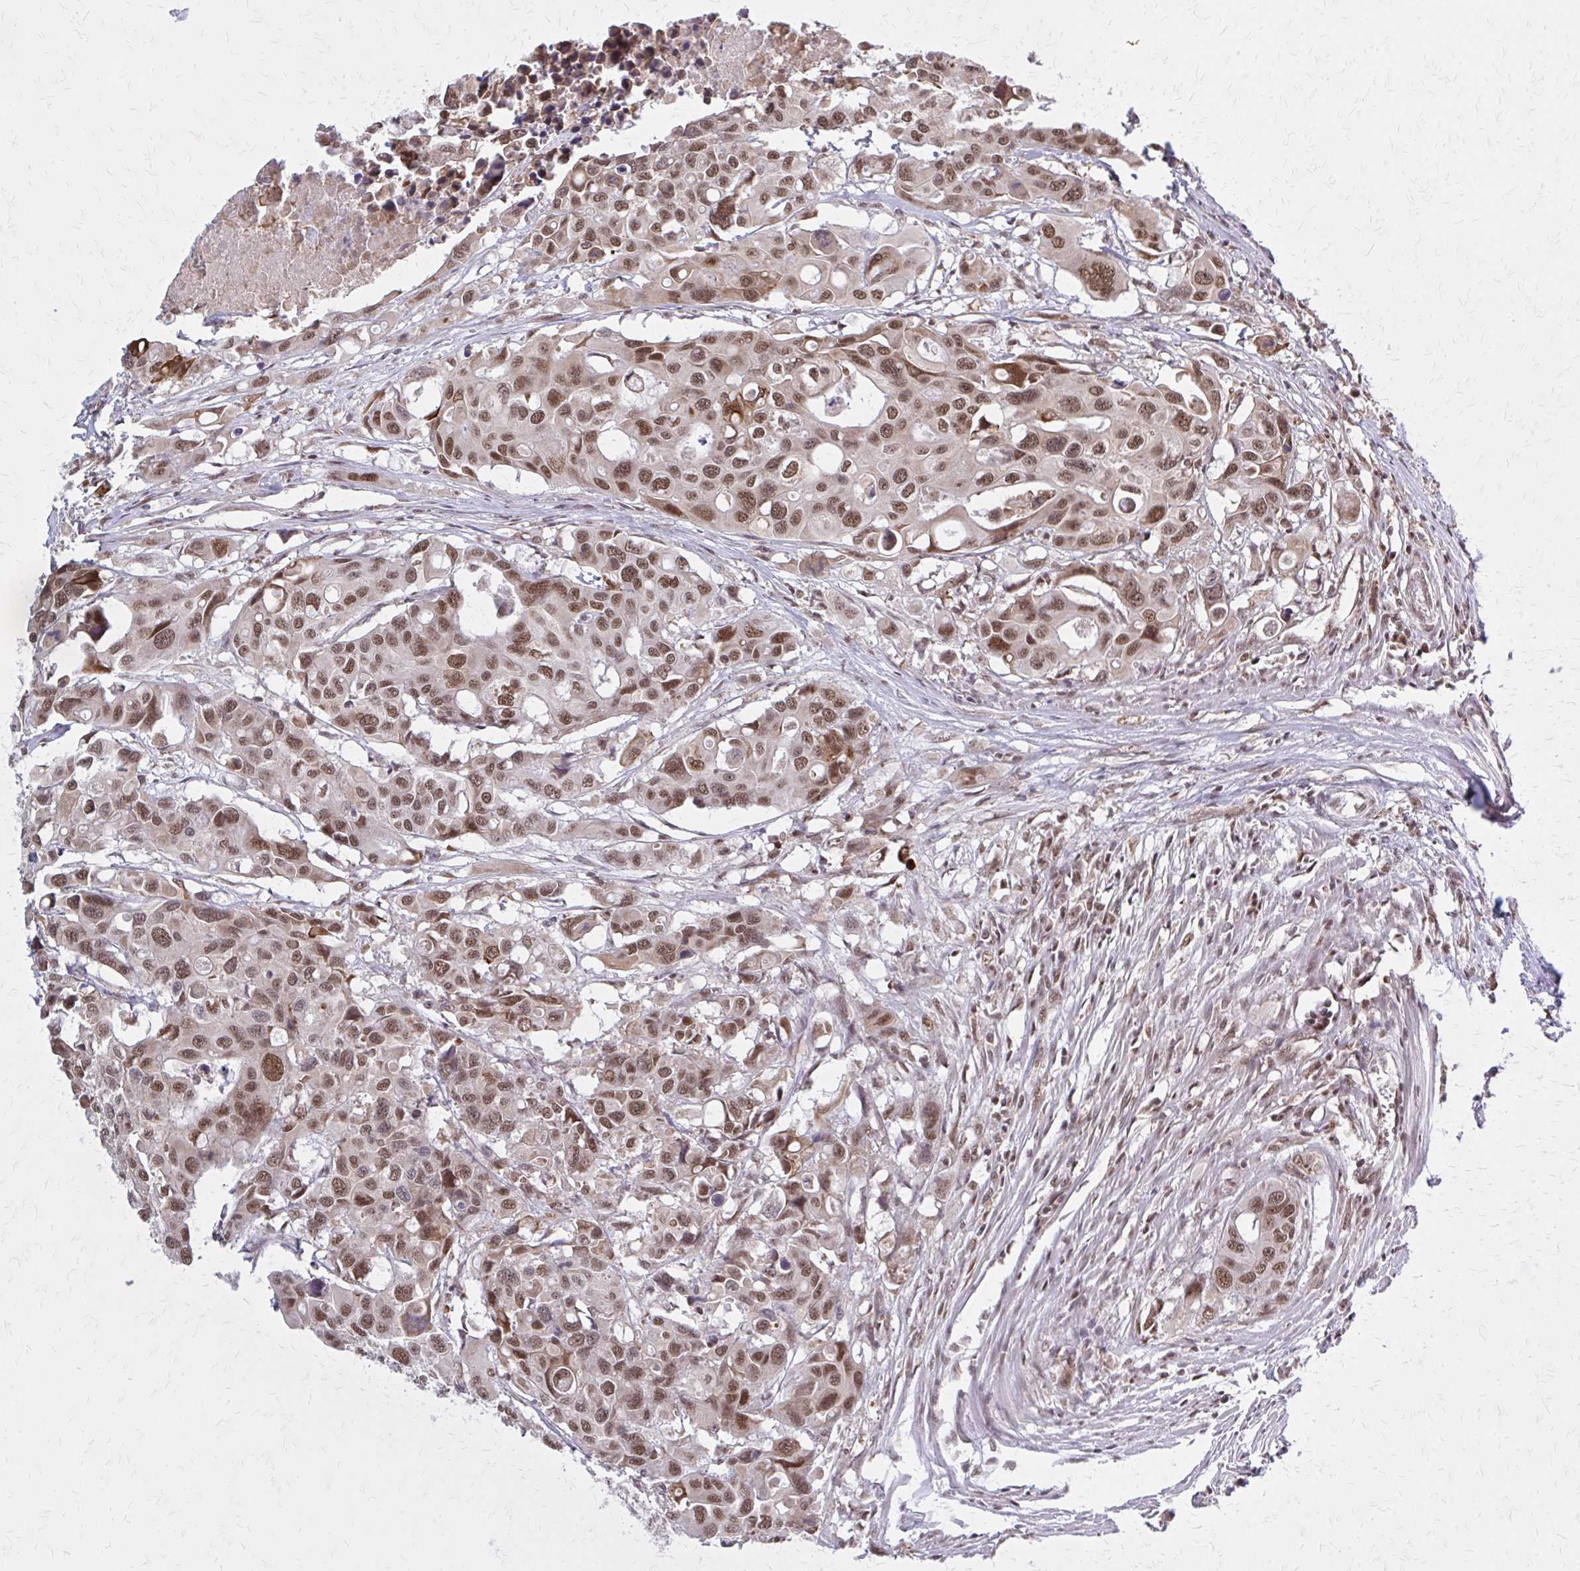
{"staining": {"intensity": "moderate", "quantity": ">75%", "location": "nuclear"}, "tissue": "colorectal cancer", "cell_type": "Tumor cells", "image_type": "cancer", "snomed": [{"axis": "morphology", "description": "Adenocarcinoma, NOS"}, {"axis": "topography", "description": "Colon"}], "caption": "A high-resolution micrograph shows IHC staining of colorectal cancer (adenocarcinoma), which exhibits moderate nuclear expression in about >75% of tumor cells.", "gene": "HDAC3", "patient": {"sex": "male", "age": 77}}